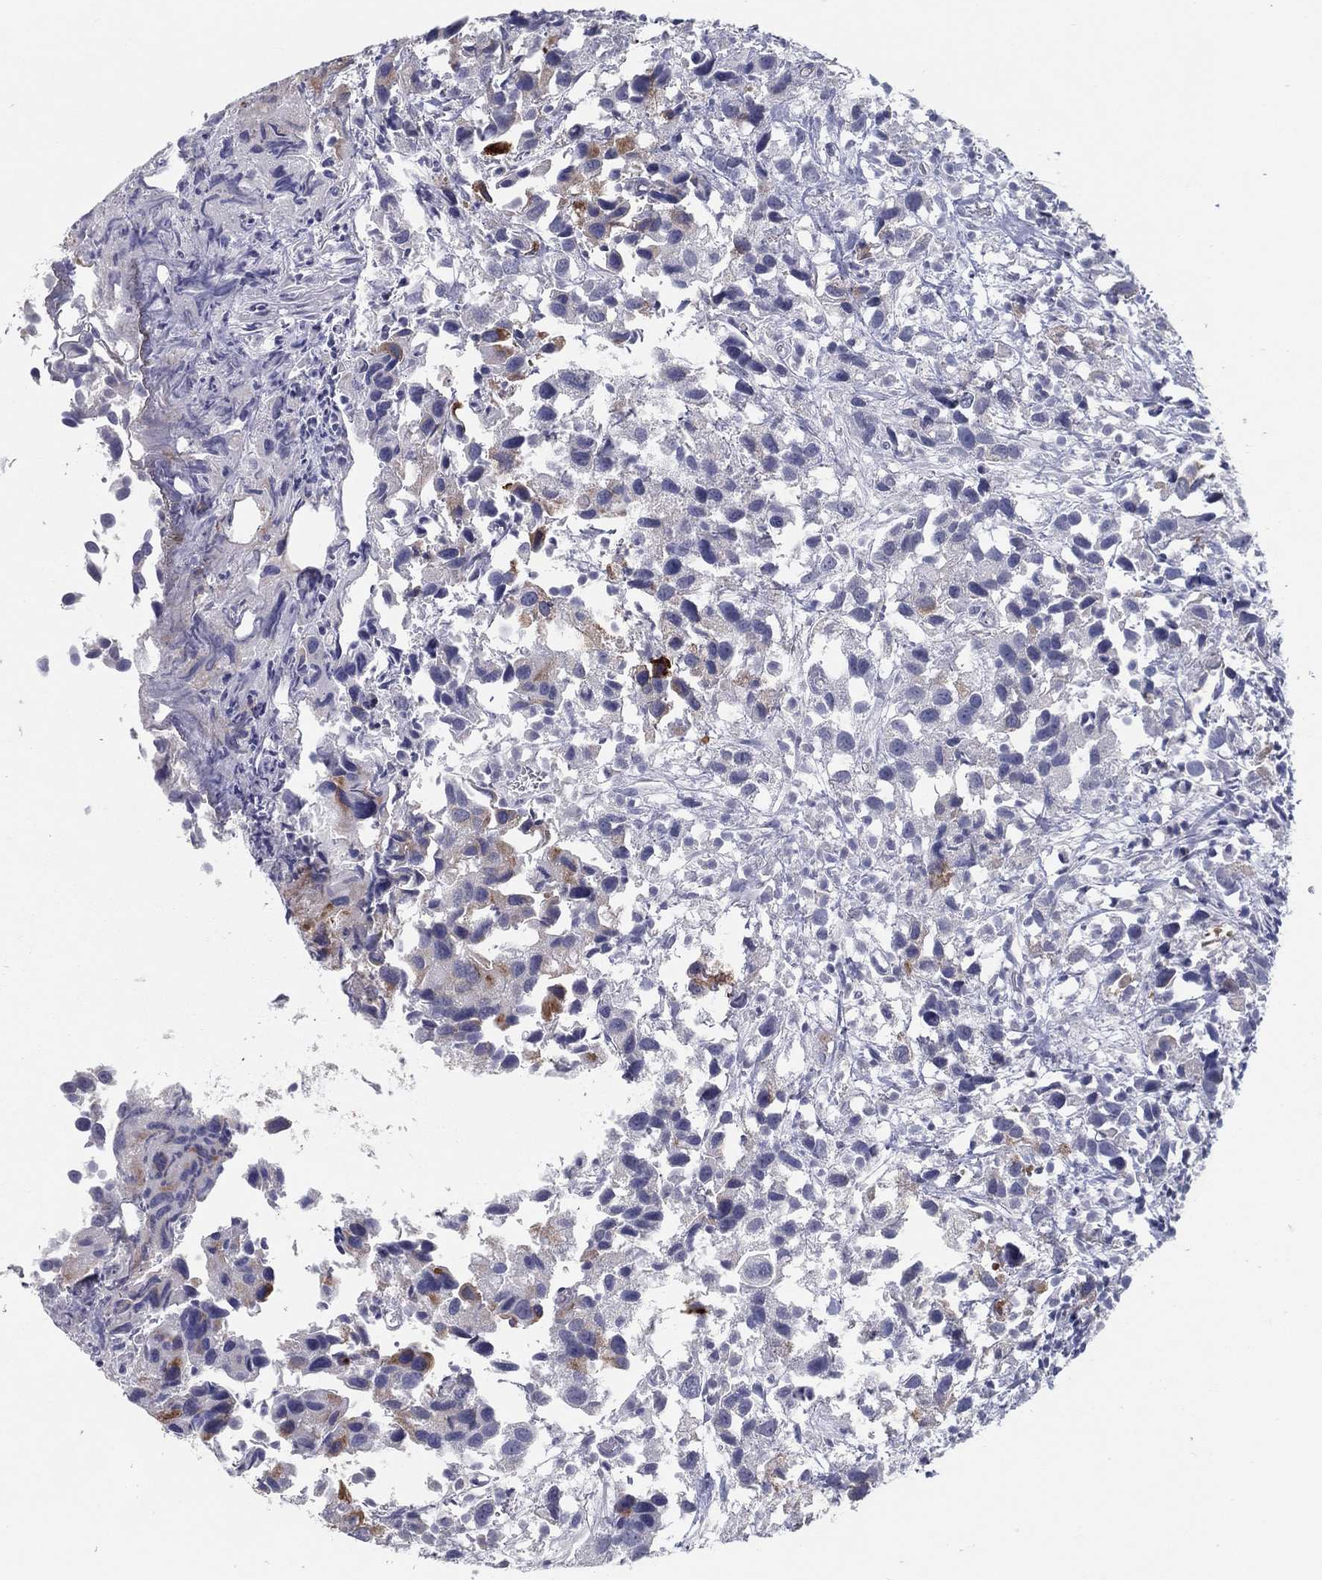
{"staining": {"intensity": "strong", "quantity": "<25%", "location": "cytoplasmic/membranous"}, "tissue": "urothelial cancer", "cell_type": "Tumor cells", "image_type": "cancer", "snomed": [{"axis": "morphology", "description": "Urothelial carcinoma, High grade"}, {"axis": "topography", "description": "Urinary bladder"}], "caption": "Immunohistochemistry histopathology image of neoplastic tissue: urothelial carcinoma (high-grade) stained using immunohistochemistry (IHC) exhibits medium levels of strong protein expression localized specifically in the cytoplasmic/membranous of tumor cells, appearing as a cytoplasmic/membranous brown color.", "gene": "ACE2", "patient": {"sex": "male", "age": 79}}